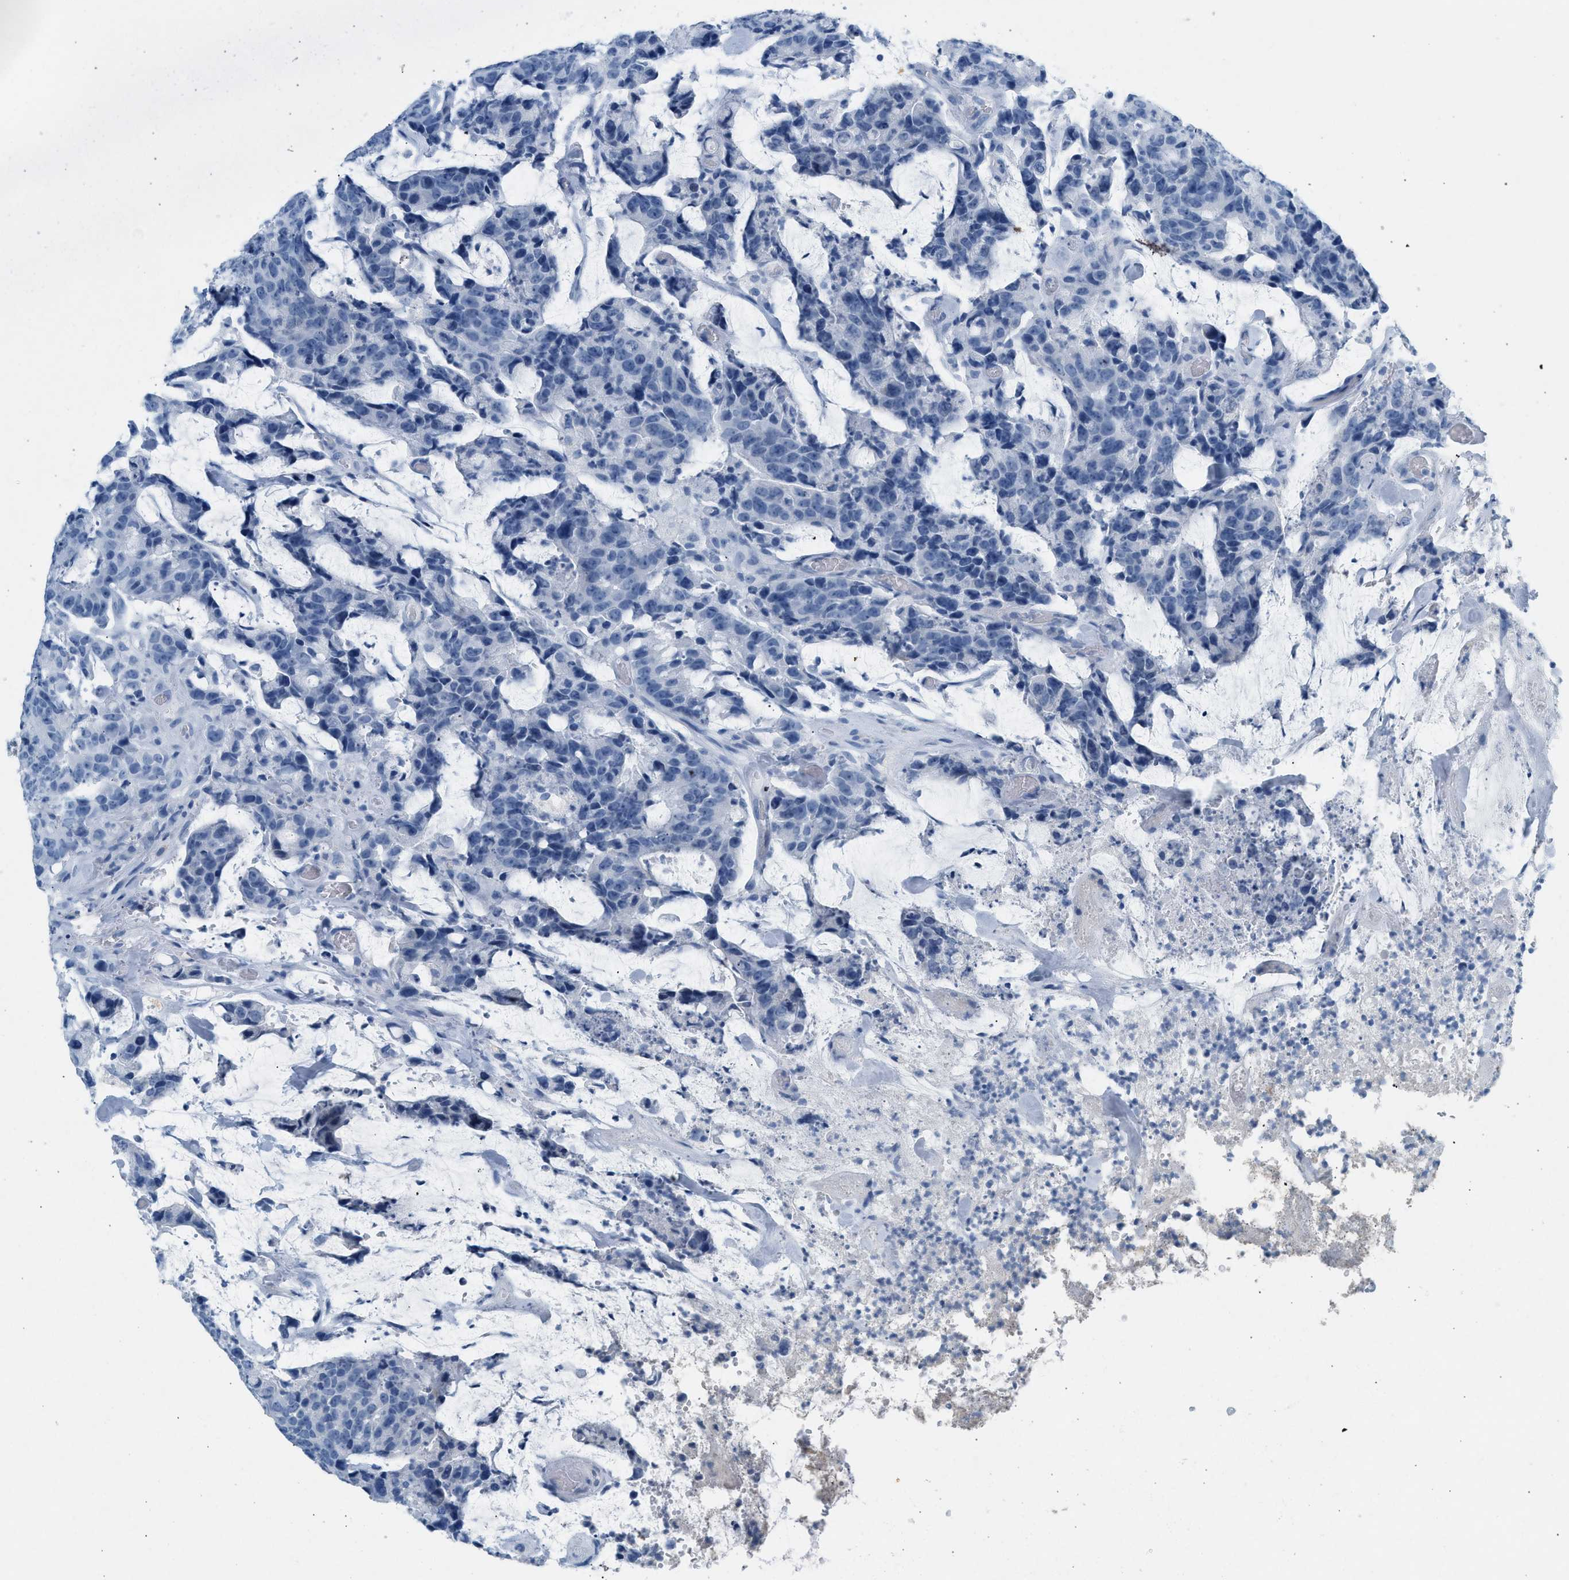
{"staining": {"intensity": "negative", "quantity": "none", "location": "none"}, "tissue": "colorectal cancer", "cell_type": "Tumor cells", "image_type": "cancer", "snomed": [{"axis": "morphology", "description": "Adenocarcinoma, NOS"}, {"axis": "topography", "description": "Colon"}], "caption": "A photomicrograph of human adenocarcinoma (colorectal) is negative for staining in tumor cells.", "gene": "HHATL", "patient": {"sex": "female", "age": 86}}